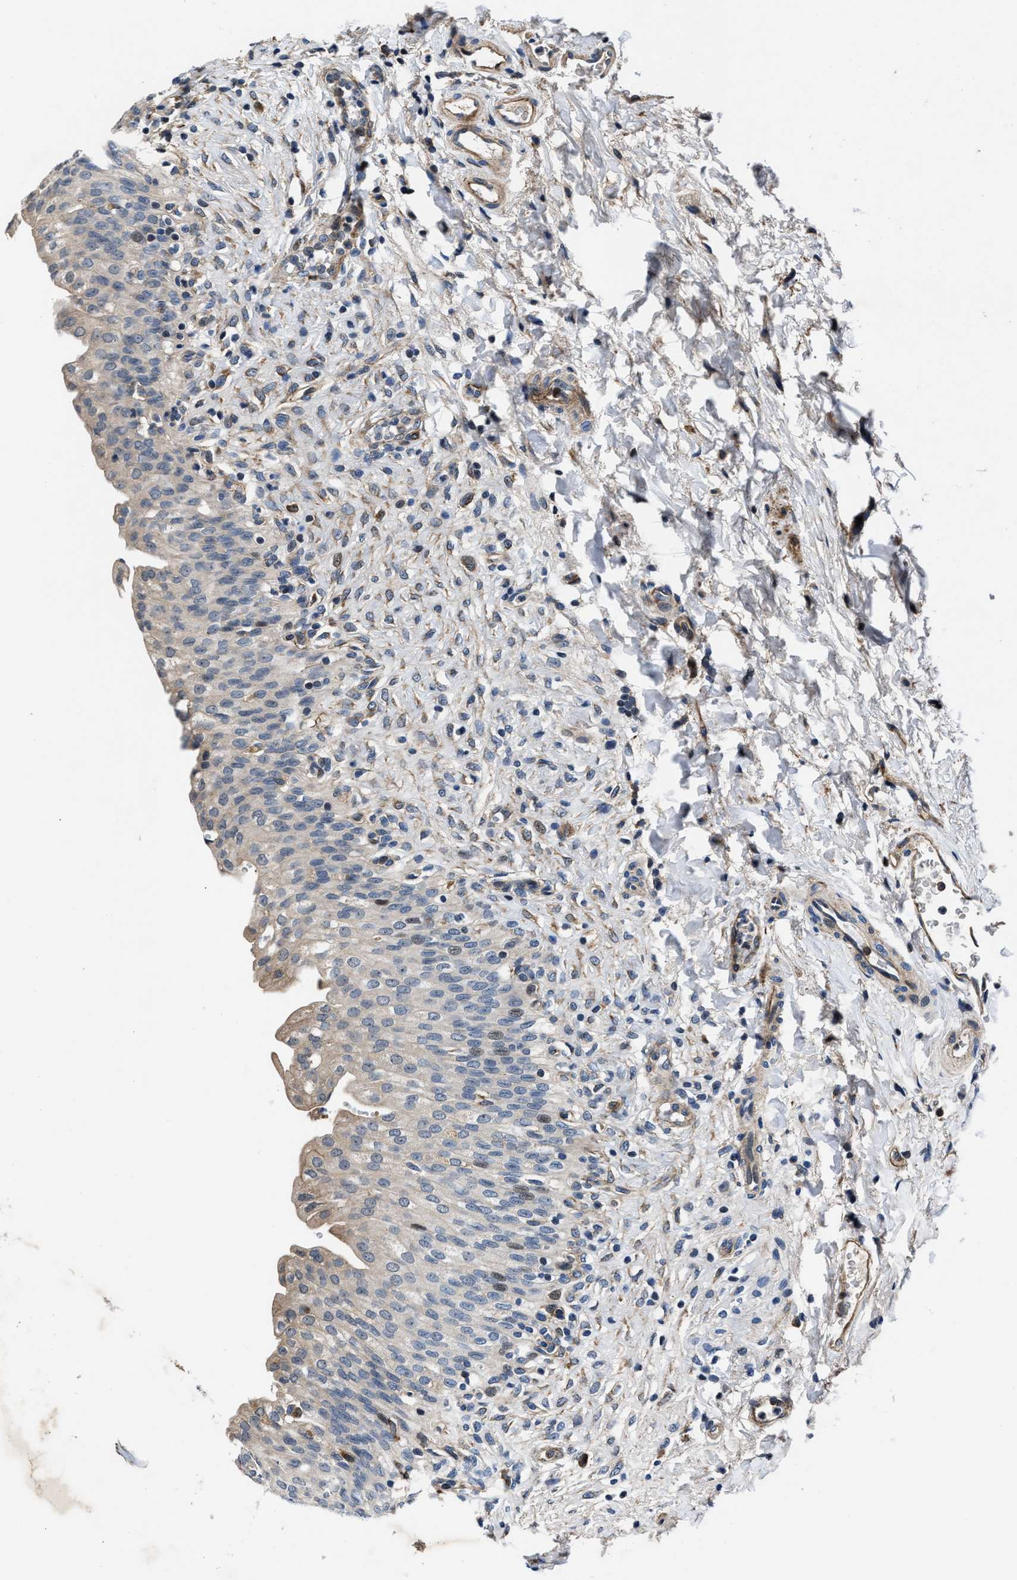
{"staining": {"intensity": "moderate", "quantity": "<25%", "location": "nuclear"}, "tissue": "urinary bladder", "cell_type": "Urothelial cells", "image_type": "normal", "snomed": [{"axis": "morphology", "description": "Urothelial carcinoma, High grade"}, {"axis": "topography", "description": "Urinary bladder"}], "caption": "Immunohistochemistry (IHC) staining of unremarkable urinary bladder, which reveals low levels of moderate nuclear staining in approximately <25% of urothelial cells indicating moderate nuclear protein staining. The staining was performed using DAB (brown) for protein detection and nuclei were counterstained in hematoxylin (blue).", "gene": "C2orf66", "patient": {"sex": "male", "age": 46}}